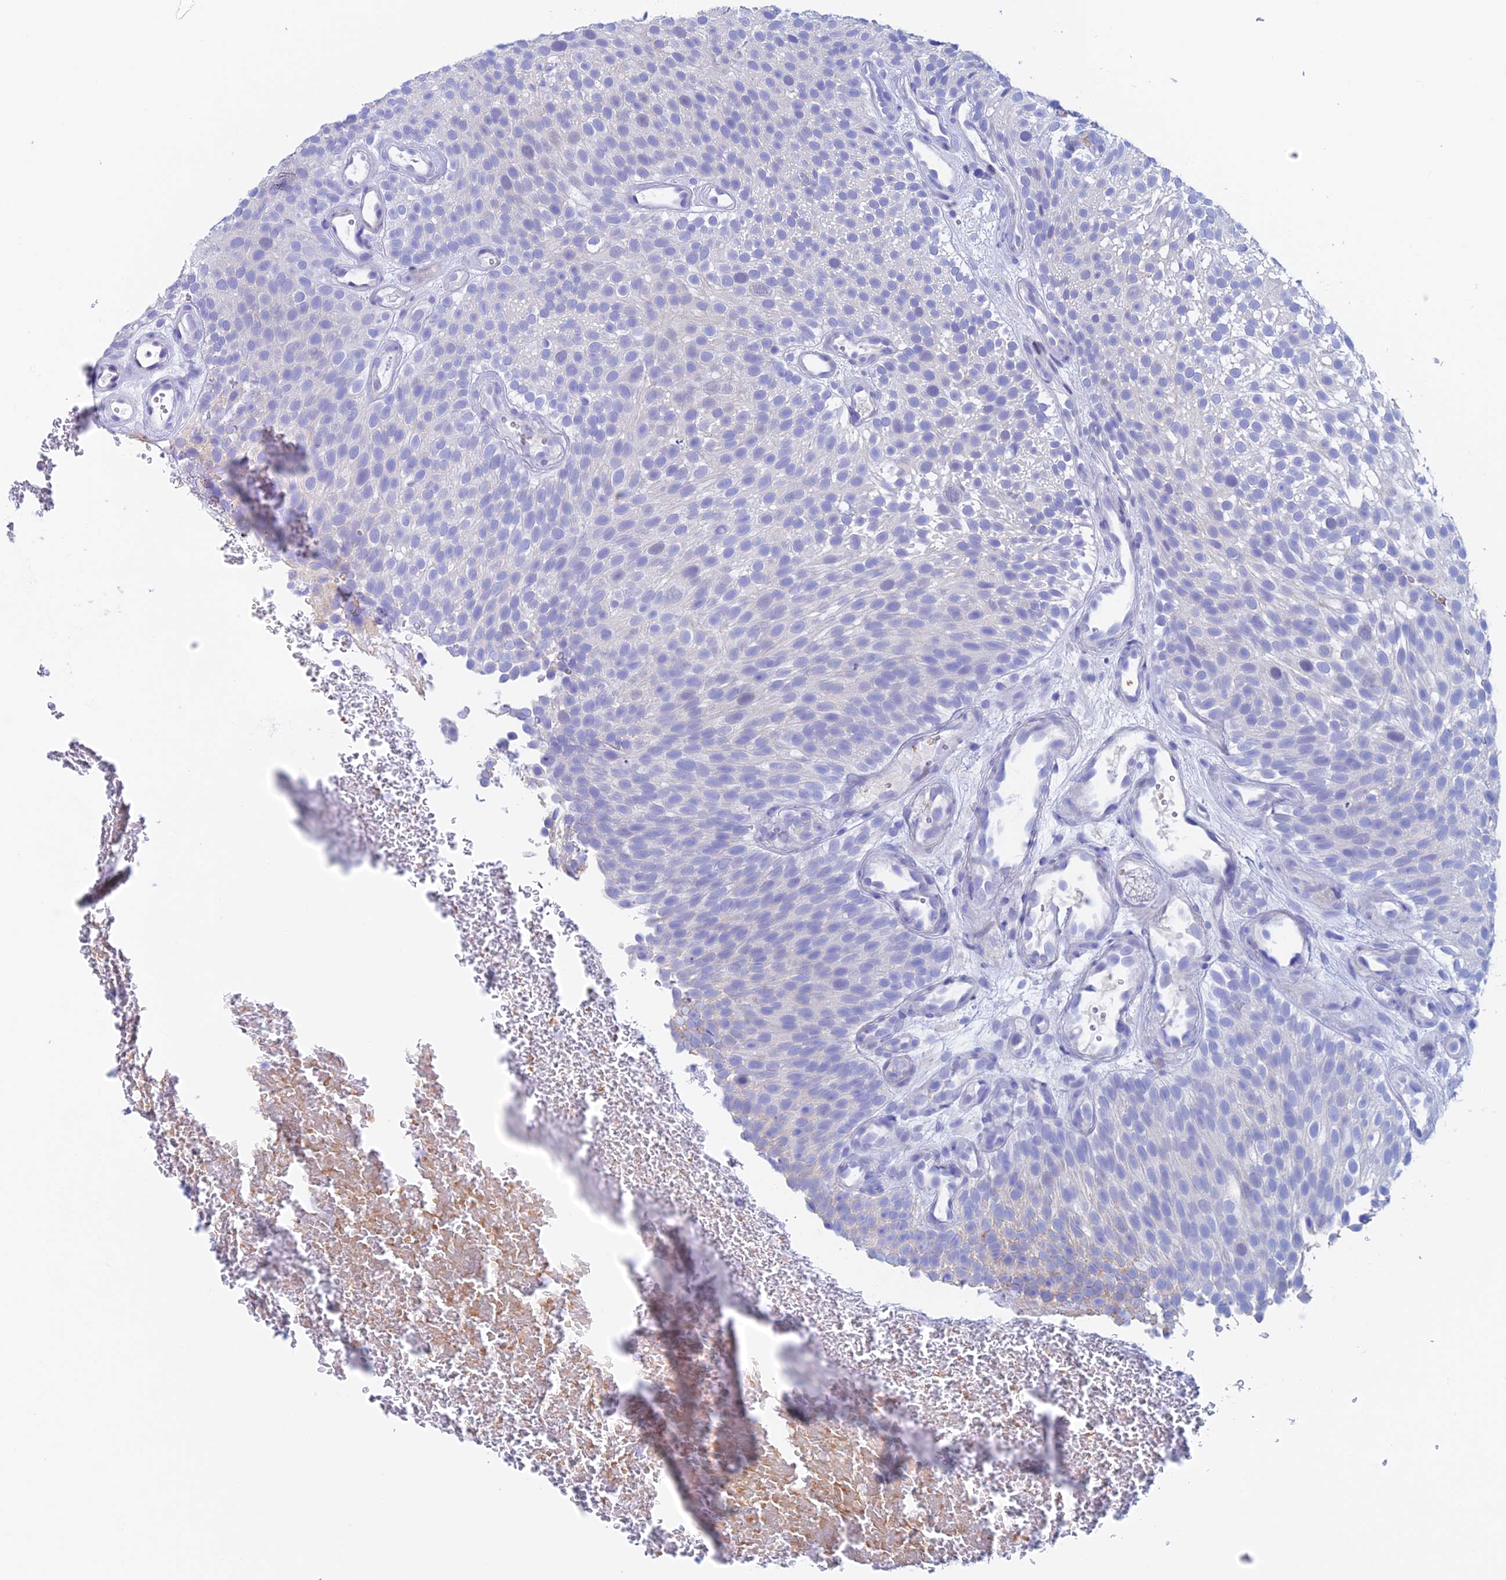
{"staining": {"intensity": "negative", "quantity": "none", "location": "none"}, "tissue": "urothelial cancer", "cell_type": "Tumor cells", "image_type": "cancer", "snomed": [{"axis": "morphology", "description": "Urothelial carcinoma, Low grade"}, {"axis": "topography", "description": "Urinary bladder"}], "caption": "IHC micrograph of low-grade urothelial carcinoma stained for a protein (brown), which reveals no staining in tumor cells.", "gene": "PSMC3IP", "patient": {"sex": "male", "age": 78}}